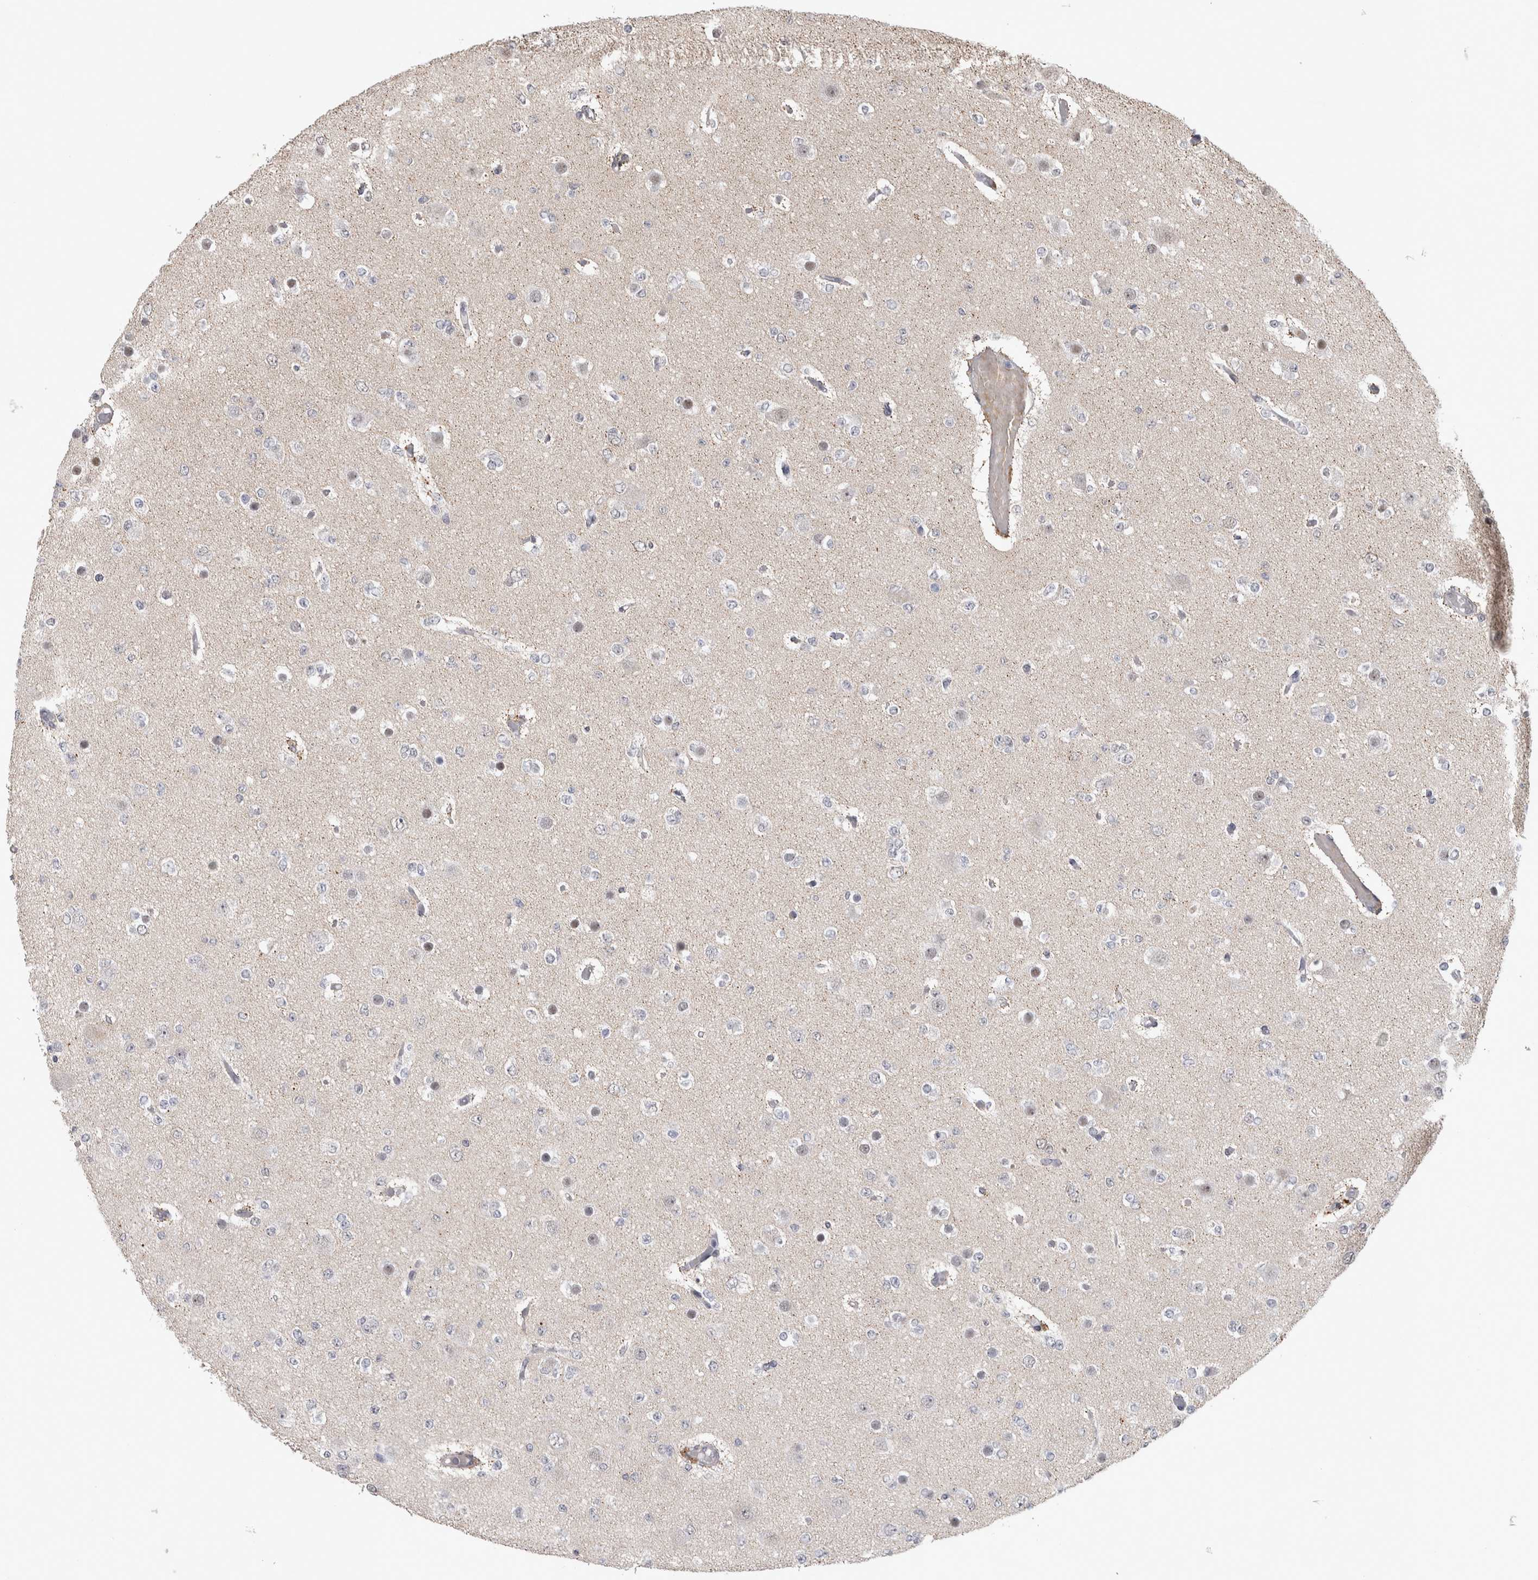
{"staining": {"intensity": "negative", "quantity": "none", "location": "none"}, "tissue": "glioma", "cell_type": "Tumor cells", "image_type": "cancer", "snomed": [{"axis": "morphology", "description": "Glioma, malignant, Low grade"}, {"axis": "topography", "description": "Brain"}], "caption": "Immunohistochemical staining of human malignant low-grade glioma reveals no significant expression in tumor cells. (DAB immunohistochemistry with hematoxylin counter stain).", "gene": "IFI44", "patient": {"sex": "female", "age": 22}}